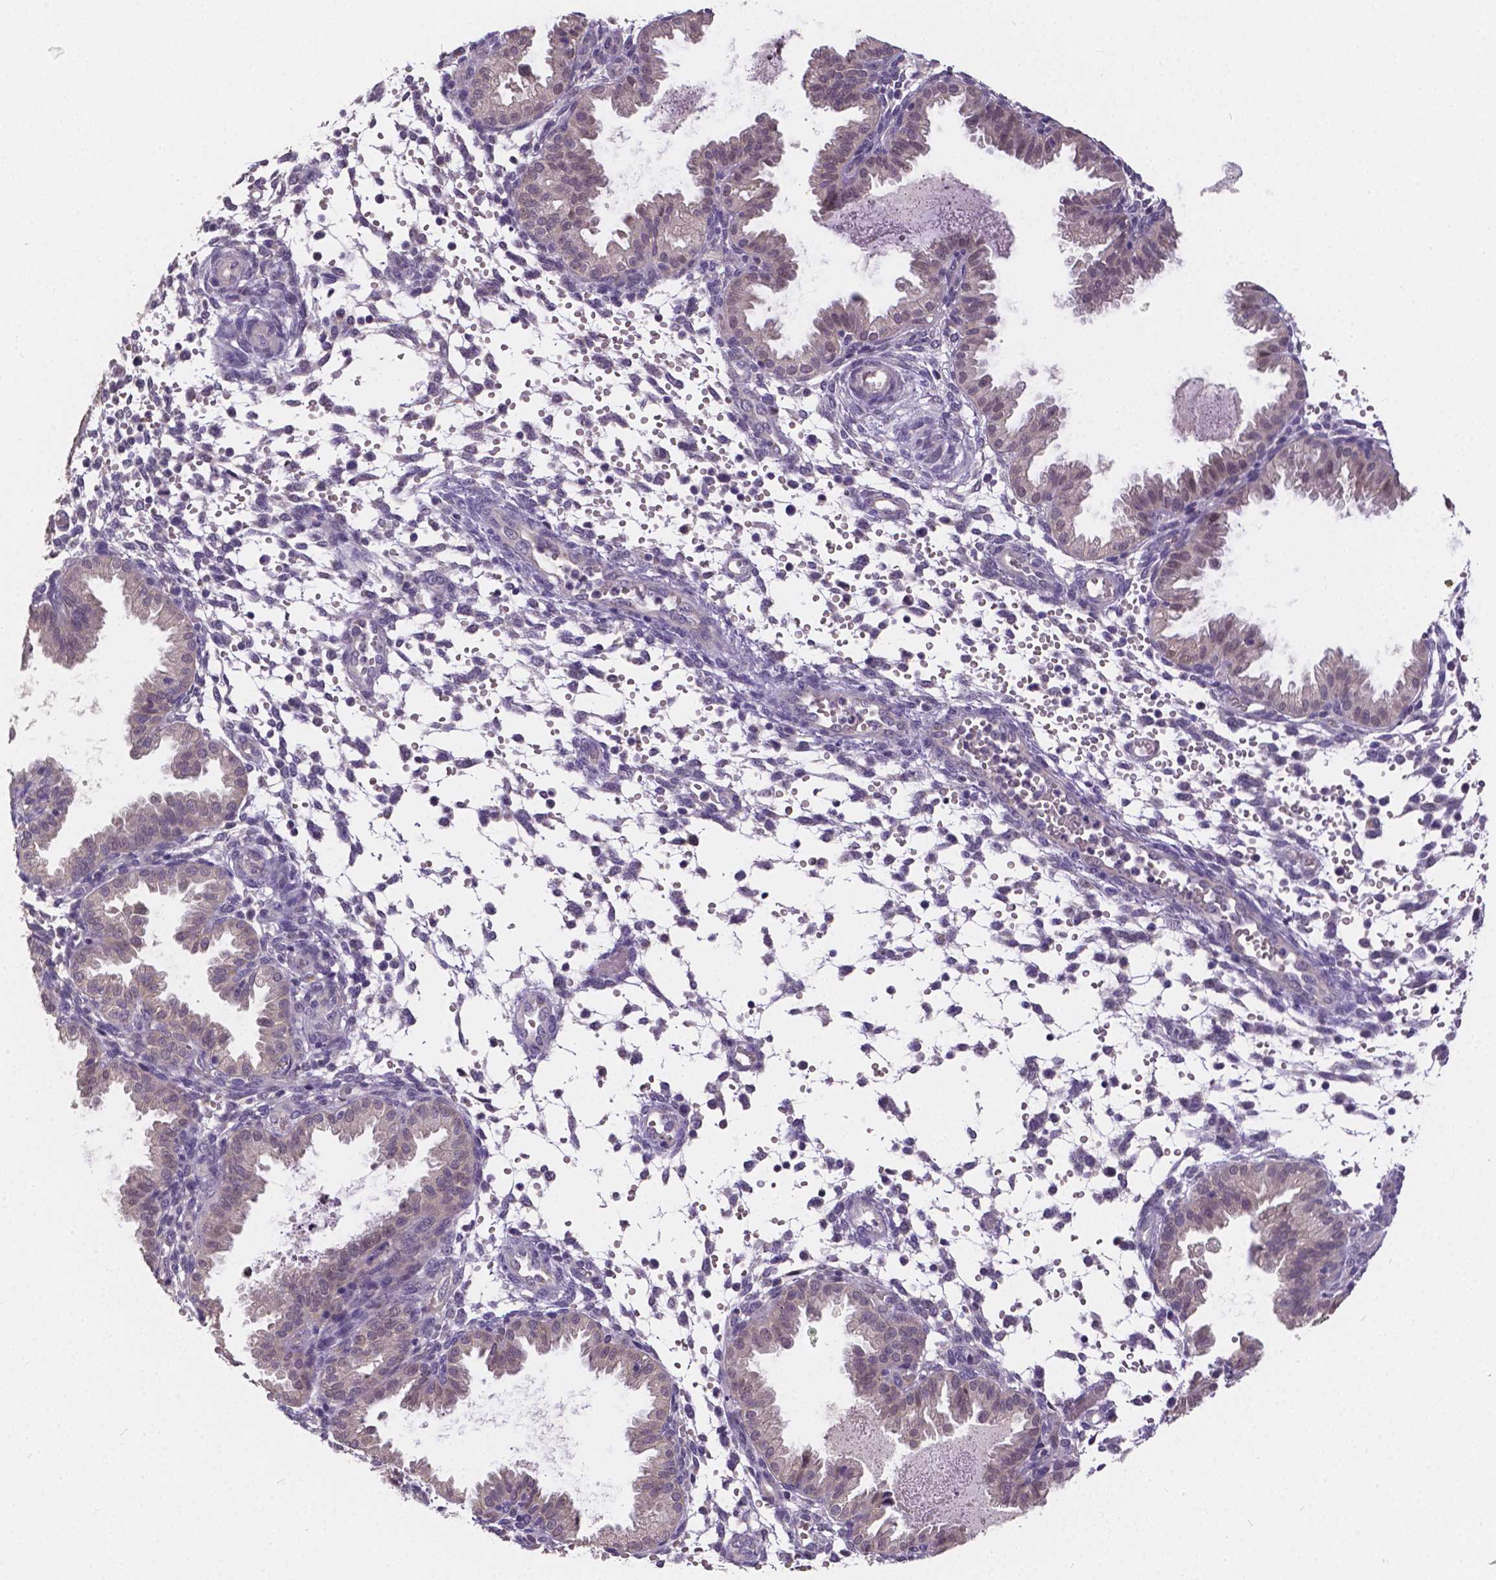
{"staining": {"intensity": "negative", "quantity": "none", "location": "none"}, "tissue": "endometrium", "cell_type": "Cells in endometrial stroma", "image_type": "normal", "snomed": [{"axis": "morphology", "description": "Normal tissue, NOS"}, {"axis": "topography", "description": "Endometrium"}], "caption": "There is no significant staining in cells in endometrial stroma of endometrium. (Brightfield microscopy of DAB immunohistochemistry (IHC) at high magnification).", "gene": "CTNNA2", "patient": {"sex": "female", "age": 33}}